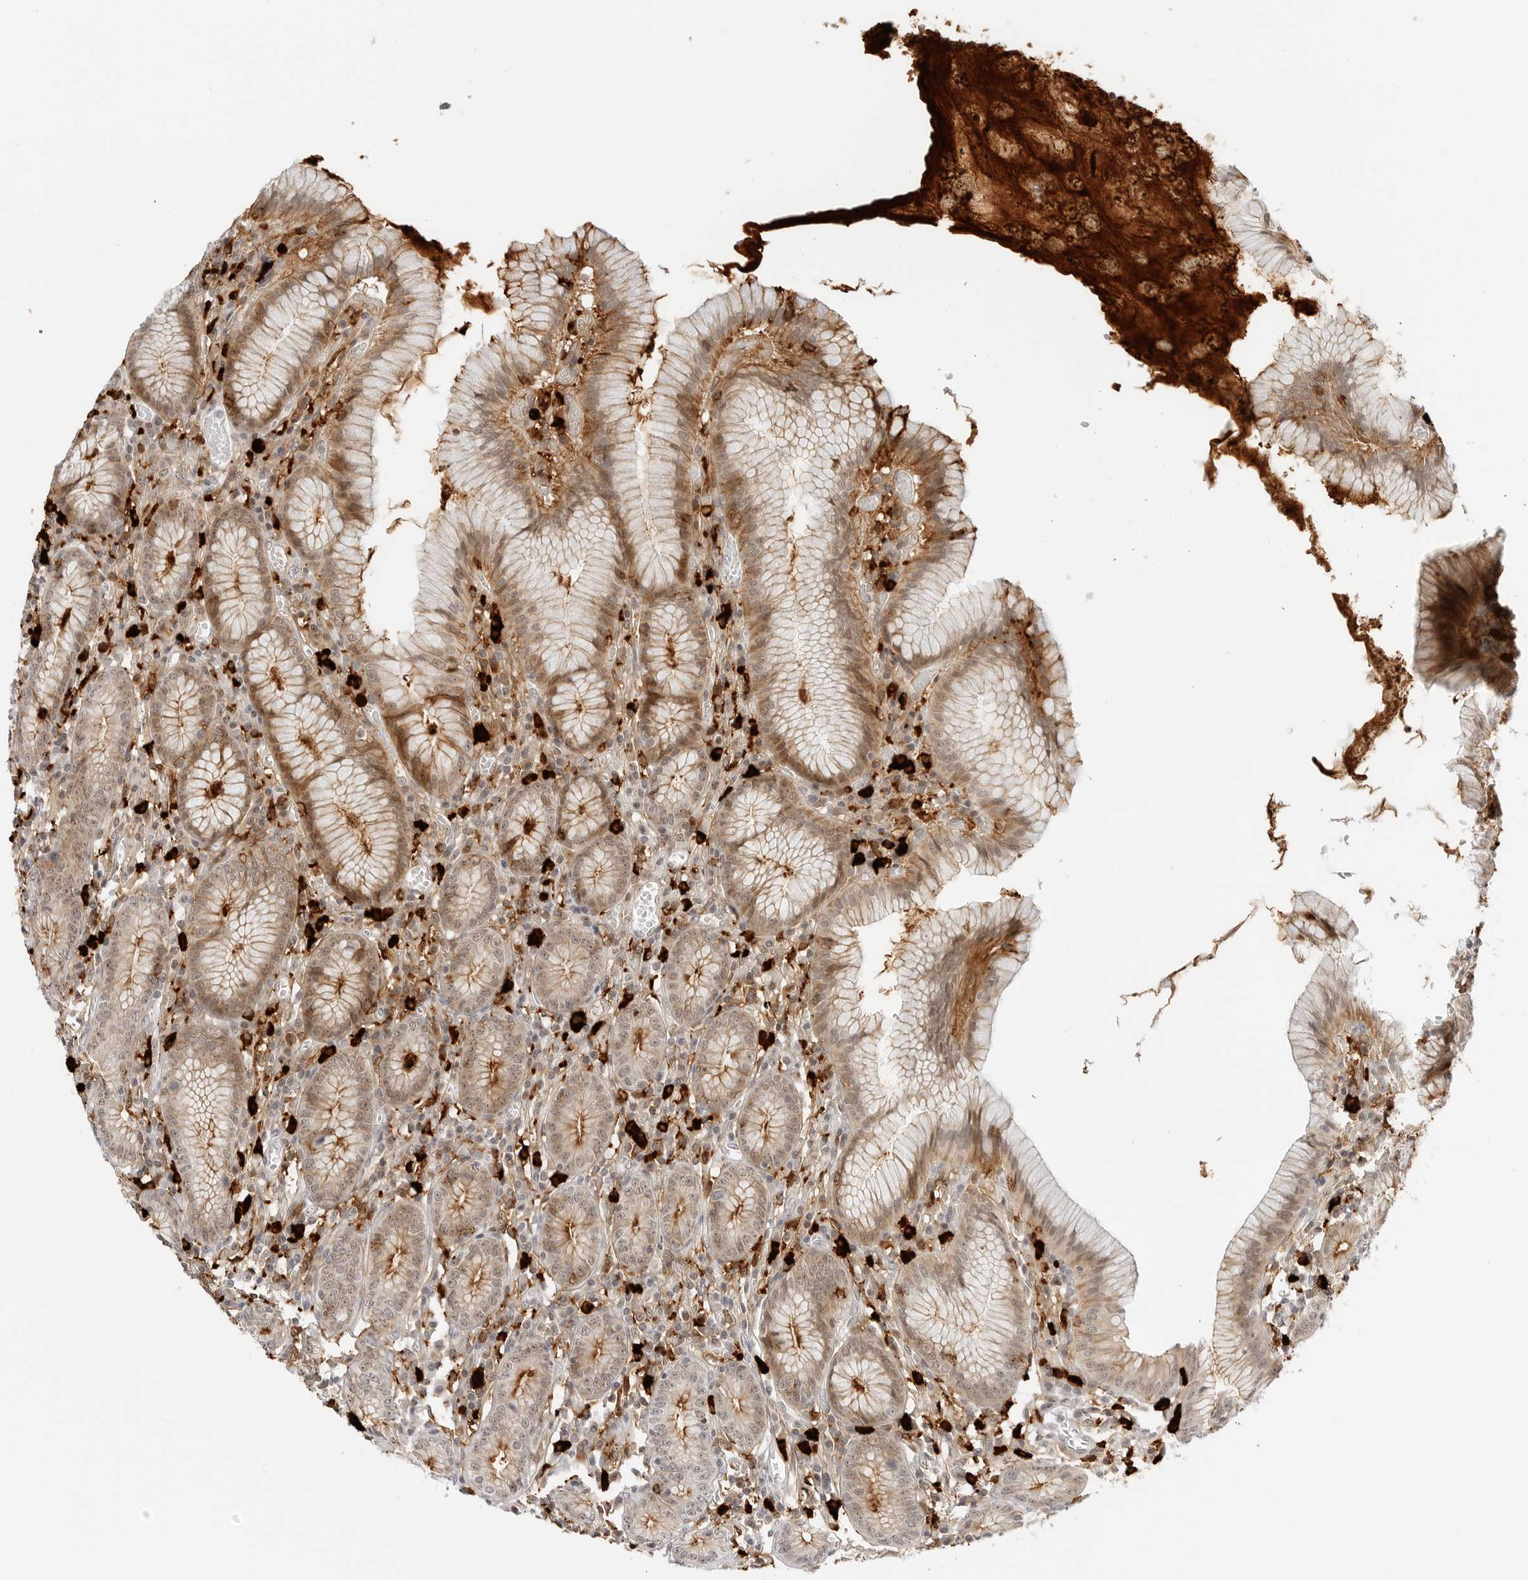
{"staining": {"intensity": "moderate", "quantity": "25%-75%", "location": "cytoplasmic/membranous,nuclear"}, "tissue": "stomach", "cell_type": "Glandular cells", "image_type": "normal", "snomed": [{"axis": "morphology", "description": "Normal tissue, NOS"}, {"axis": "topography", "description": "Stomach"}], "caption": "Moderate cytoplasmic/membranous,nuclear positivity for a protein is present in approximately 25%-75% of glandular cells of unremarkable stomach using immunohistochemistry (IHC).", "gene": "HIPK3", "patient": {"sex": "male", "age": 55}}